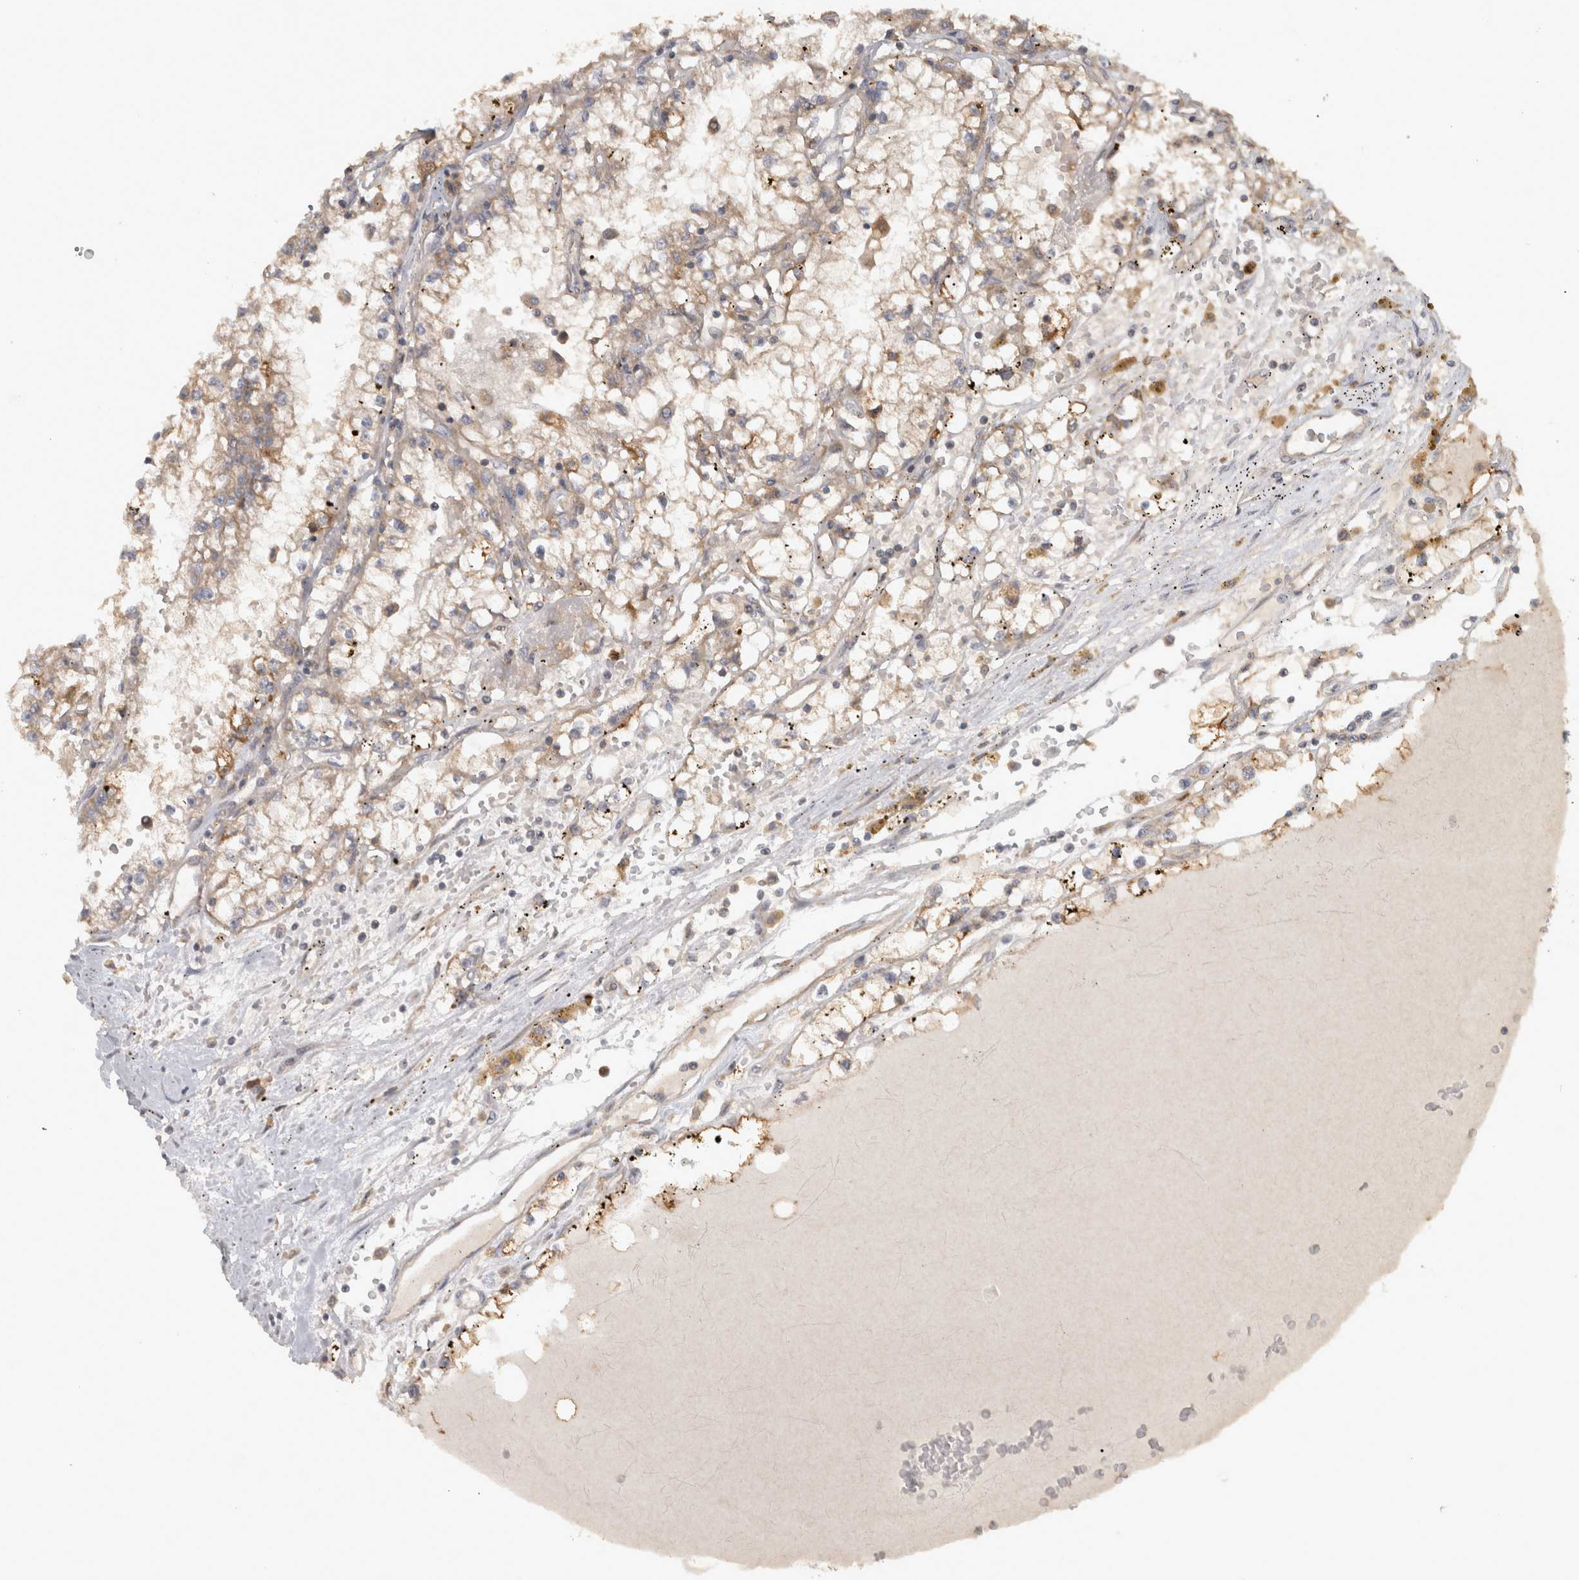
{"staining": {"intensity": "weak", "quantity": "<25%", "location": "cytoplasmic/membranous"}, "tissue": "renal cancer", "cell_type": "Tumor cells", "image_type": "cancer", "snomed": [{"axis": "morphology", "description": "Adenocarcinoma, NOS"}, {"axis": "topography", "description": "Kidney"}], "caption": "DAB immunohistochemical staining of renal adenocarcinoma demonstrates no significant staining in tumor cells.", "gene": "VEPH1", "patient": {"sex": "male", "age": 56}}